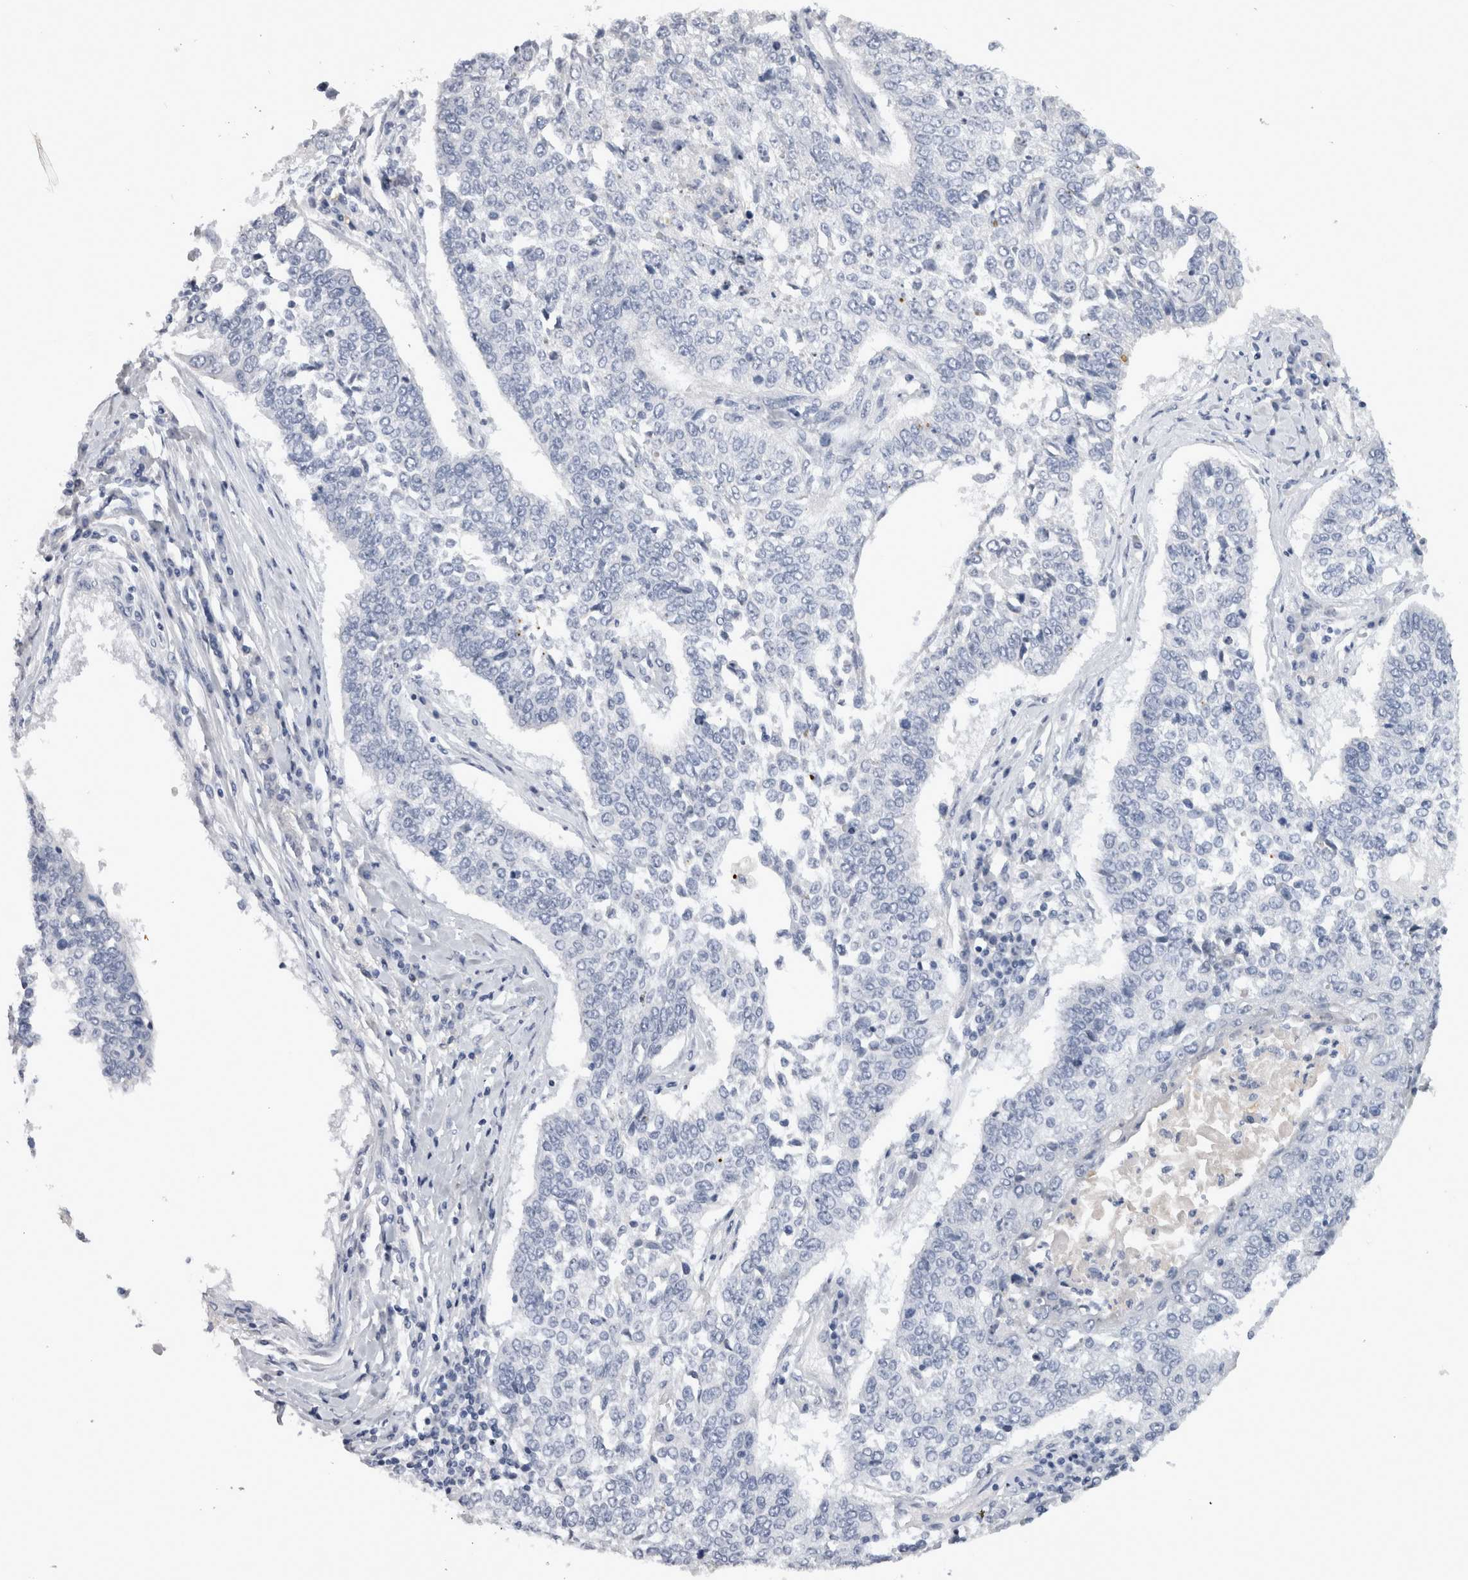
{"staining": {"intensity": "negative", "quantity": "none", "location": "none"}, "tissue": "lung cancer", "cell_type": "Tumor cells", "image_type": "cancer", "snomed": [{"axis": "morphology", "description": "Normal tissue, NOS"}, {"axis": "morphology", "description": "Squamous cell carcinoma, NOS"}, {"axis": "topography", "description": "Cartilage tissue"}, {"axis": "topography", "description": "Bronchus"}, {"axis": "topography", "description": "Lung"}, {"axis": "topography", "description": "Peripheral nerve tissue"}], "caption": "Lung squamous cell carcinoma stained for a protein using IHC demonstrates no positivity tumor cells.", "gene": "ADAM2", "patient": {"sex": "female", "age": 49}}